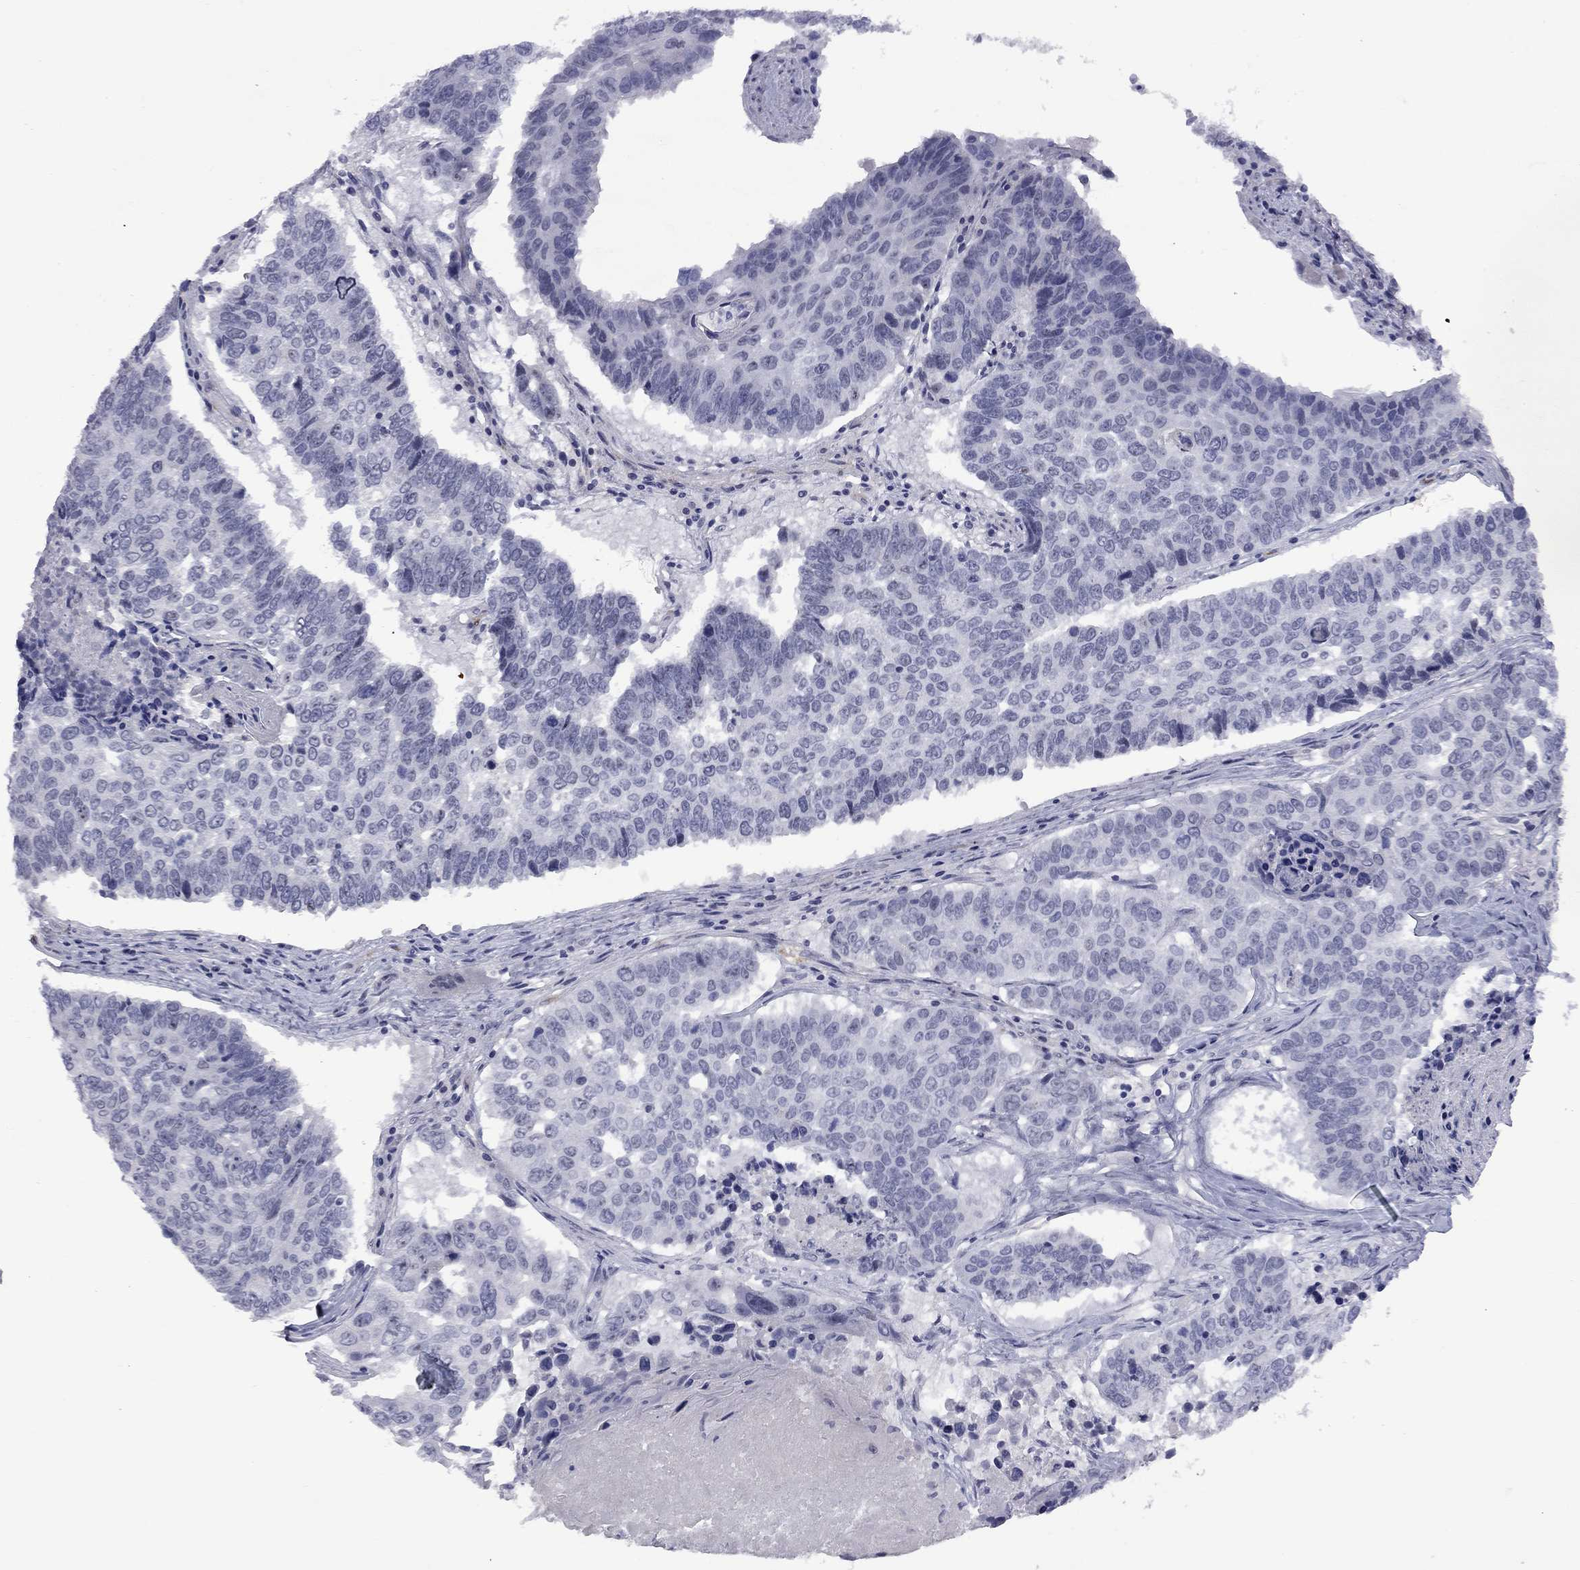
{"staining": {"intensity": "negative", "quantity": "none", "location": "none"}, "tissue": "lung cancer", "cell_type": "Tumor cells", "image_type": "cancer", "snomed": [{"axis": "morphology", "description": "Squamous cell carcinoma, NOS"}, {"axis": "topography", "description": "Lung"}], "caption": "DAB immunohistochemical staining of lung cancer demonstrates no significant positivity in tumor cells.", "gene": "GSG1L", "patient": {"sex": "male", "age": 73}}